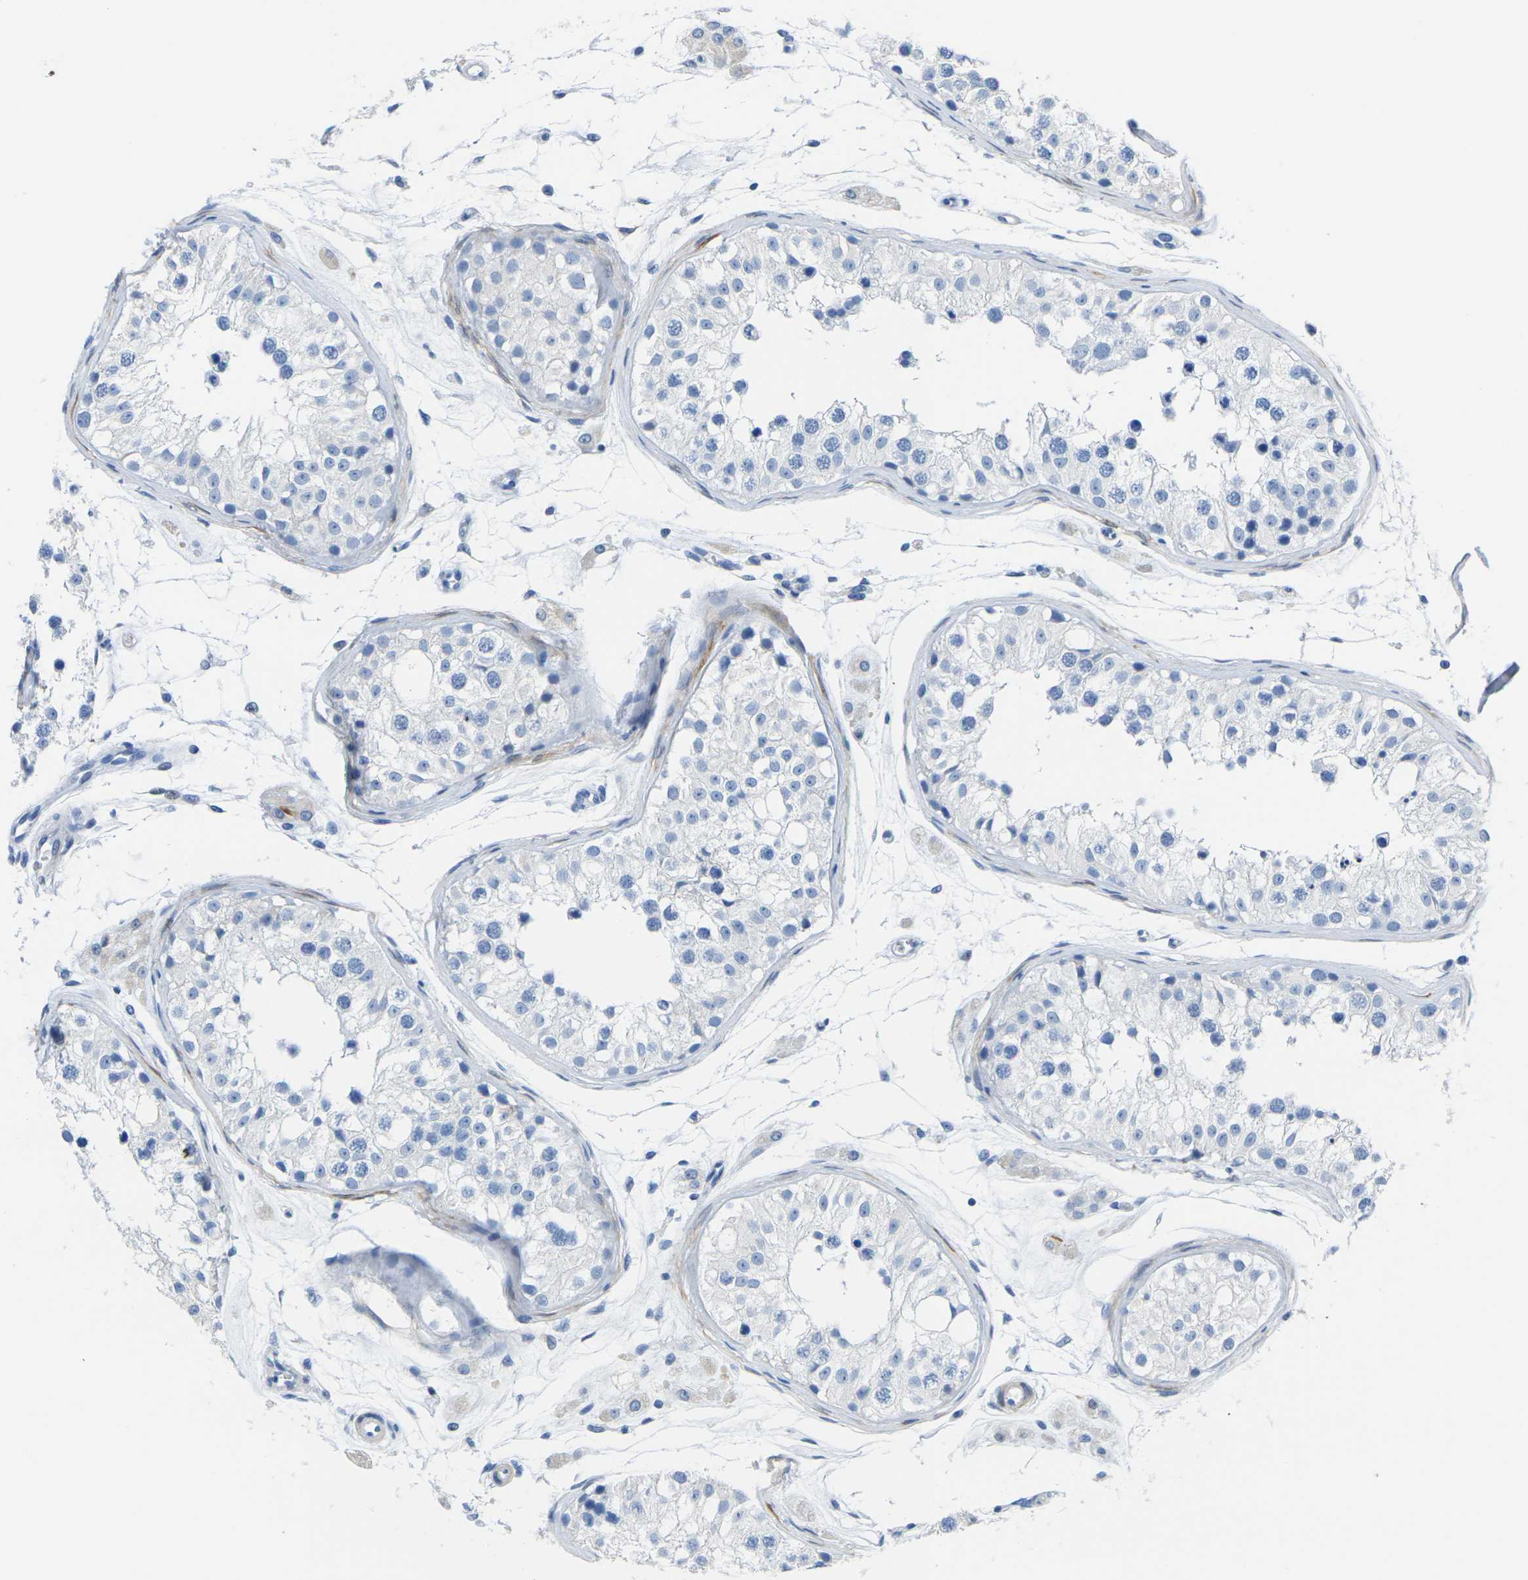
{"staining": {"intensity": "negative", "quantity": "none", "location": "none"}, "tissue": "testis", "cell_type": "Cells in seminiferous ducts", "image_type": "normal", "snomed": [{"axis": "morphology", "description": "Normal tissue, NOS"}, {"axis": "morphology", "description": "Adenocarcinoma, metastatic, NOS"}, {"axis": "topography", "description": "Testis"}], "caption": "Immunohistochemistry of benign testis demonstrates no positivity in cells in seminiferous ducts.", "gene": "CNN1", "patient": {"sex": "male", "age": 26}}